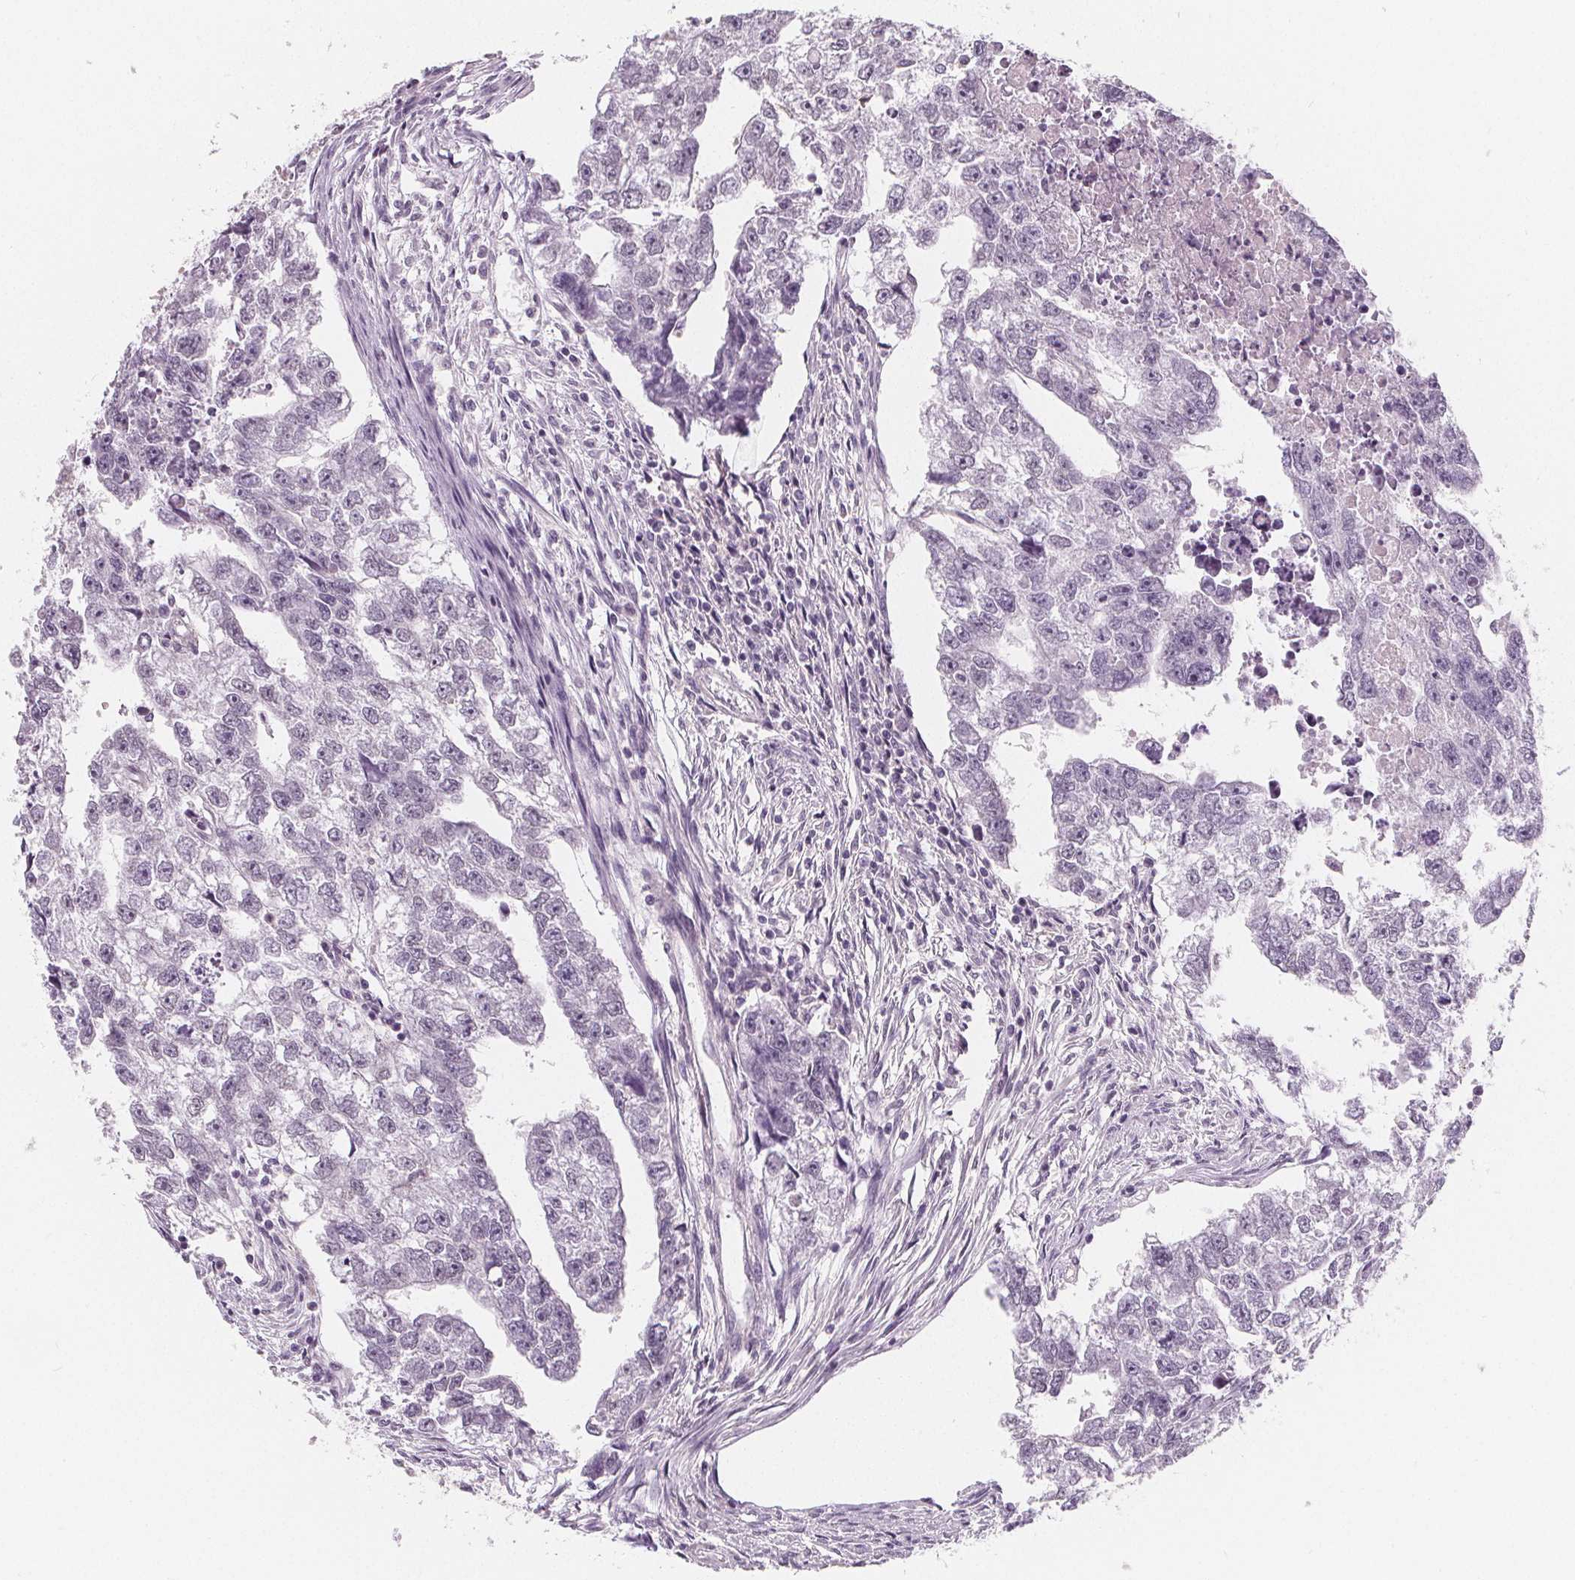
{"staining": {"intensity": "negative", "quantity": "none", "location": "none"}, "tissue": "testis cancer", "cell_type": "Tumor cells", "image_type": "cancer", "snomed": [{"axis": "morphology", "description": "Carcinoma, Embryonal, NOS"}, {"axis": "morphology", "description": "Teratoma, malignant, NOS"}, {"axis": "topography", "description": "Testis"}], "caption": "There is no significant expression in tumor cells of testis cancer.", "gene": "DBX2", "patient": {"sex": "male", "age": 44}}